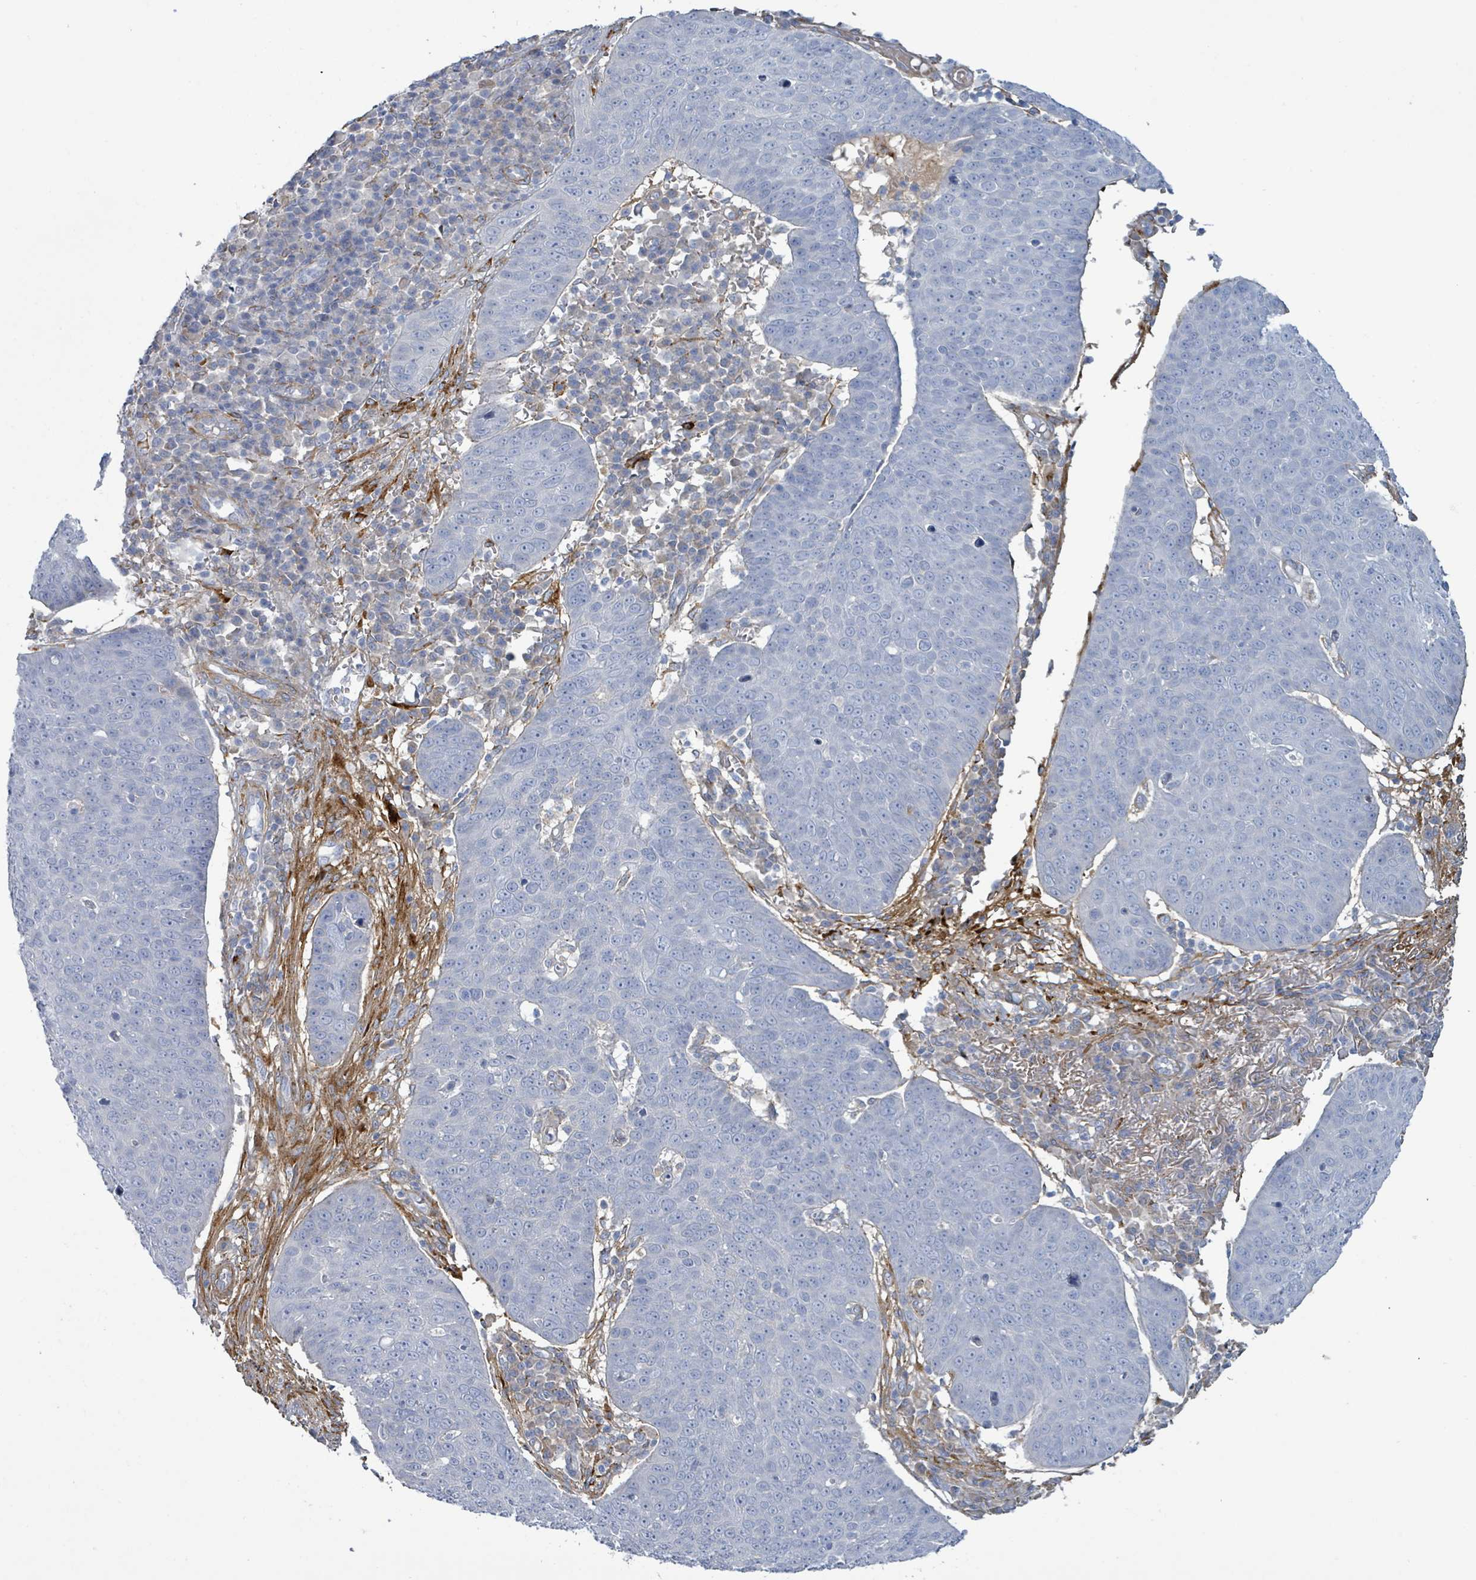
{"staining": {"intensity": "negative", "quantity": "none", "location": "none"}, "tissue": "skin cancer", "cell_type": "Tumor cells", "image_type": "cancer", "snomed": [{"axis": "morphology", "description": "Squamous cell carcinoma, NOS"}, {"axis": "topography", "description": "Skin"}], "caption": "Immunohistochemical staining of skin cancer shows no significant expression in tumor cells. (DAB IHC, high magnification).", "gene": "DMRTC1B", "patient": {"sex": "male", "age": 71}}